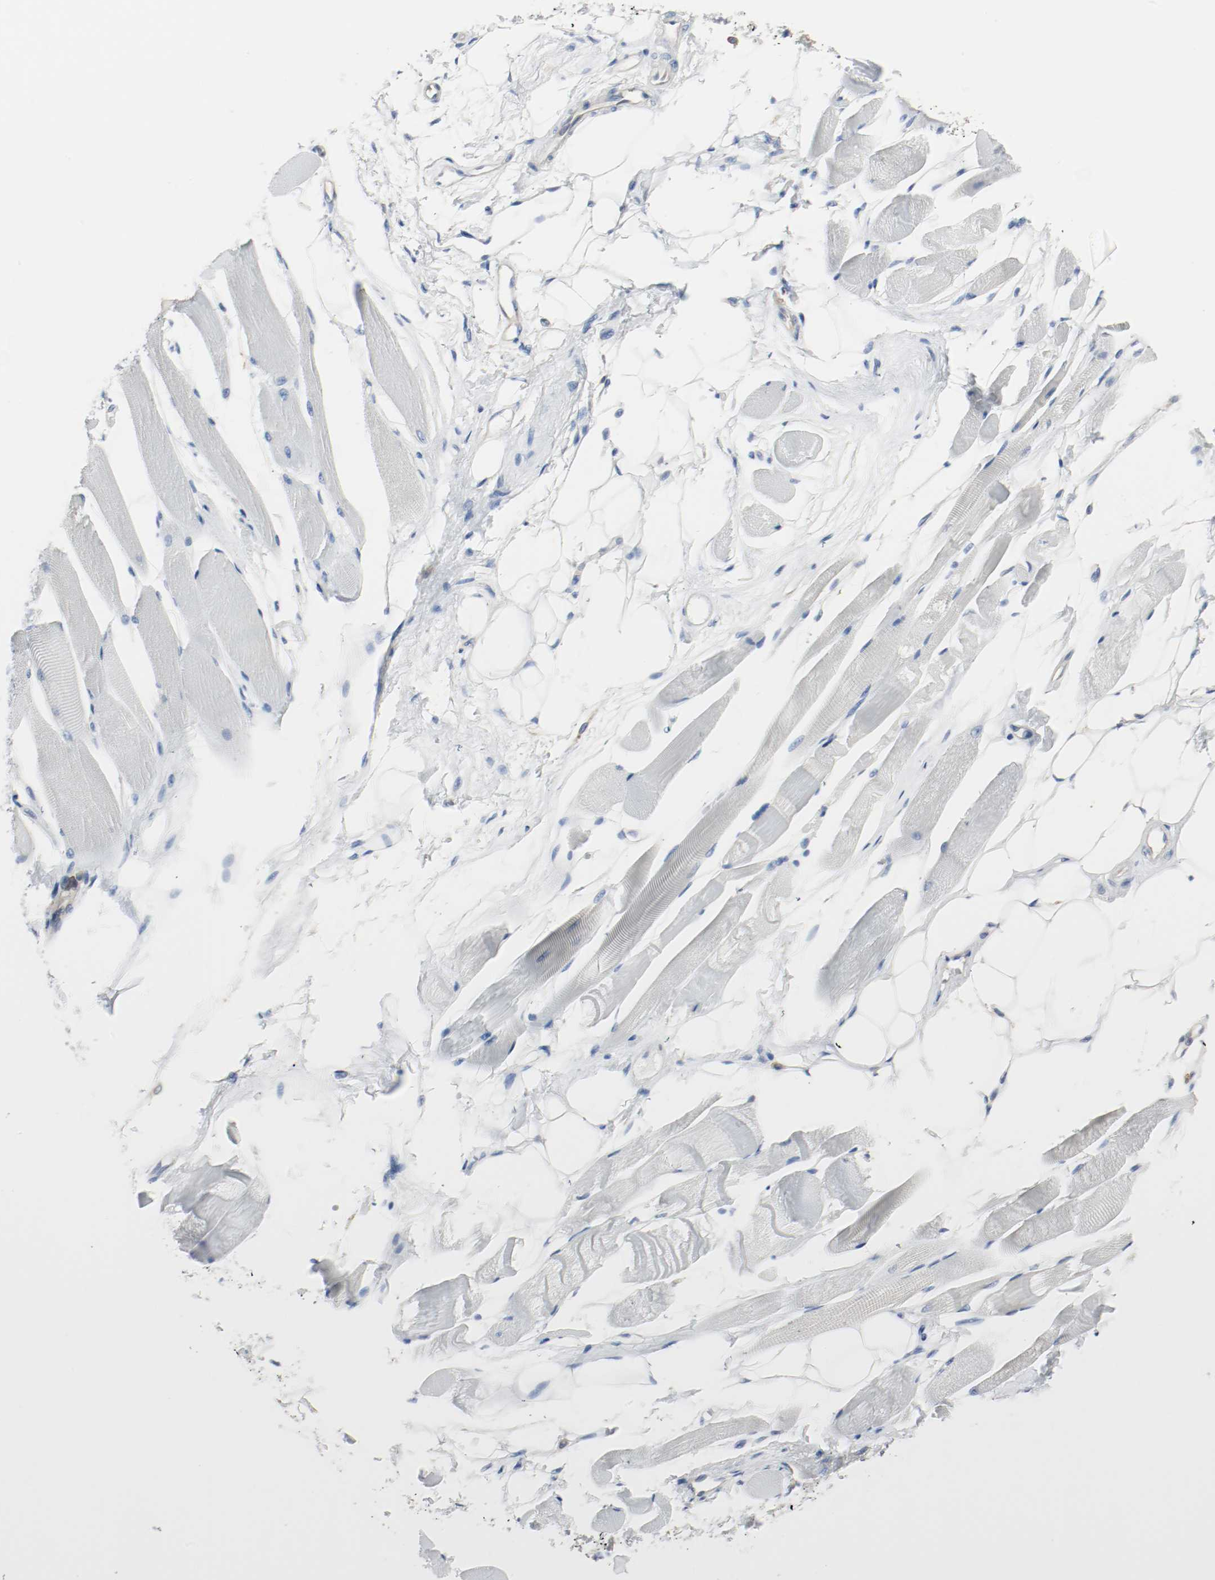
{"staining": {"intensity": "negative", "quantity": "none", "location": "none"}, "tissue": "skeletal muscle", "cell_type": "Myocytes", "image_type": "normal", "snomed": [{"axis": "morphology", "description": "Normal tissue, NOS"}, {"axis": "topography", "description": "Skeletal muscle"}, {"axis": "topography", "description": "Peripheral nerve tissue"}], "caption": "Image shows no significant protein expression in myocytes of benign skeletal muscle.", "gene": "ARPC1B", "patient": {"sex": "female", "age": 84}}